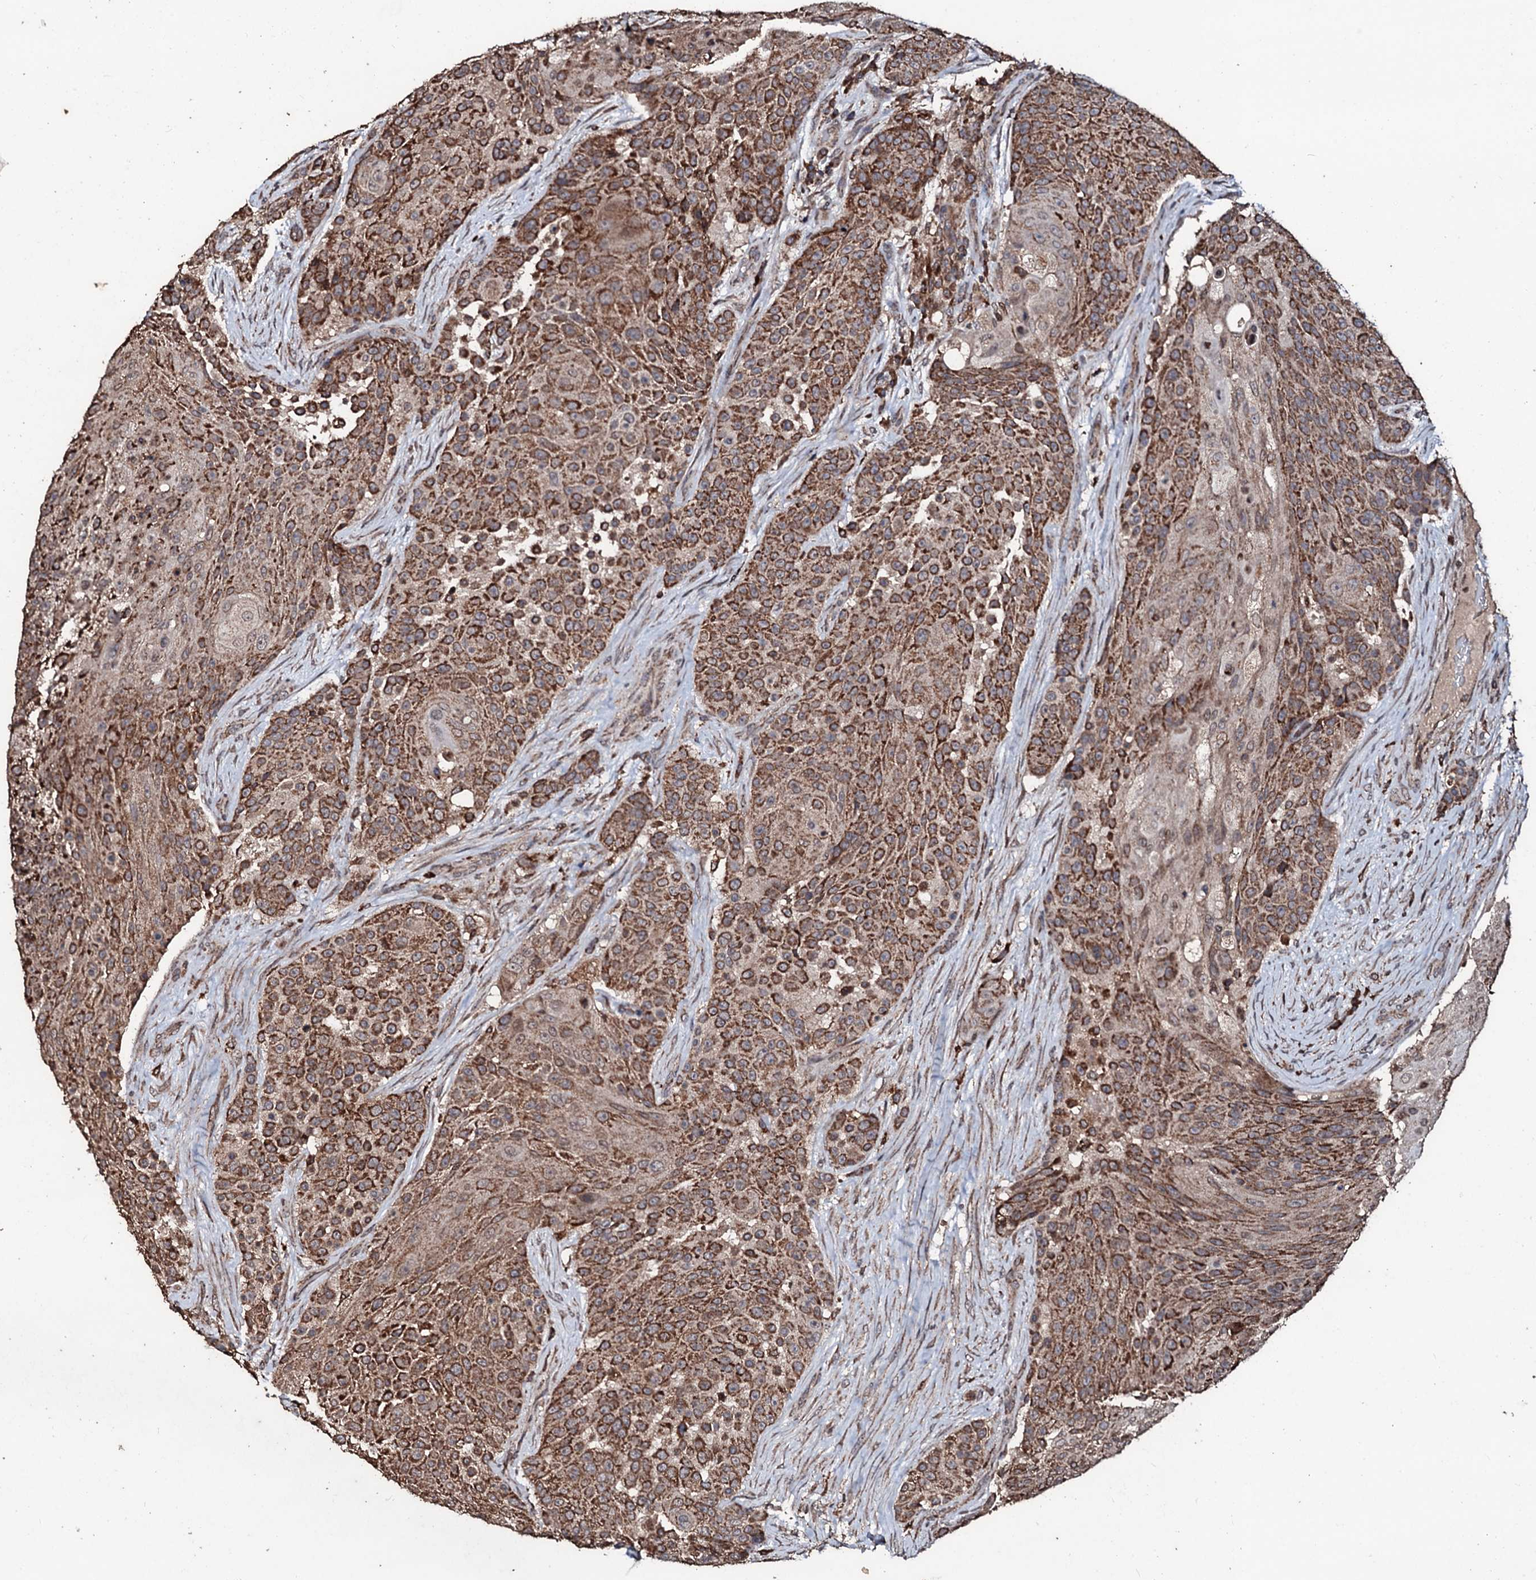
{"staining": {"intensity": "moderate", "quantity": ">75%", "location": "cytoplasmic/membranous"}, "tissue": "urothelial cancer", "cell_type": "Tumor cells", "image_type": "cancer", "snomed": [{"axis": "morphology", "description": "Urothelial carcinoma, High grade"}, {"axis": "topography", "description": "Urinary bladder"}], "caption": "The photomicrograph exhibits staining of urothelial cancer, revealing moderate cytoplasmic/membranous protein staining (brown color) within tumor cells.", "gene": "SDHAF2", "patient": {"sex": "female", "age": 63}}